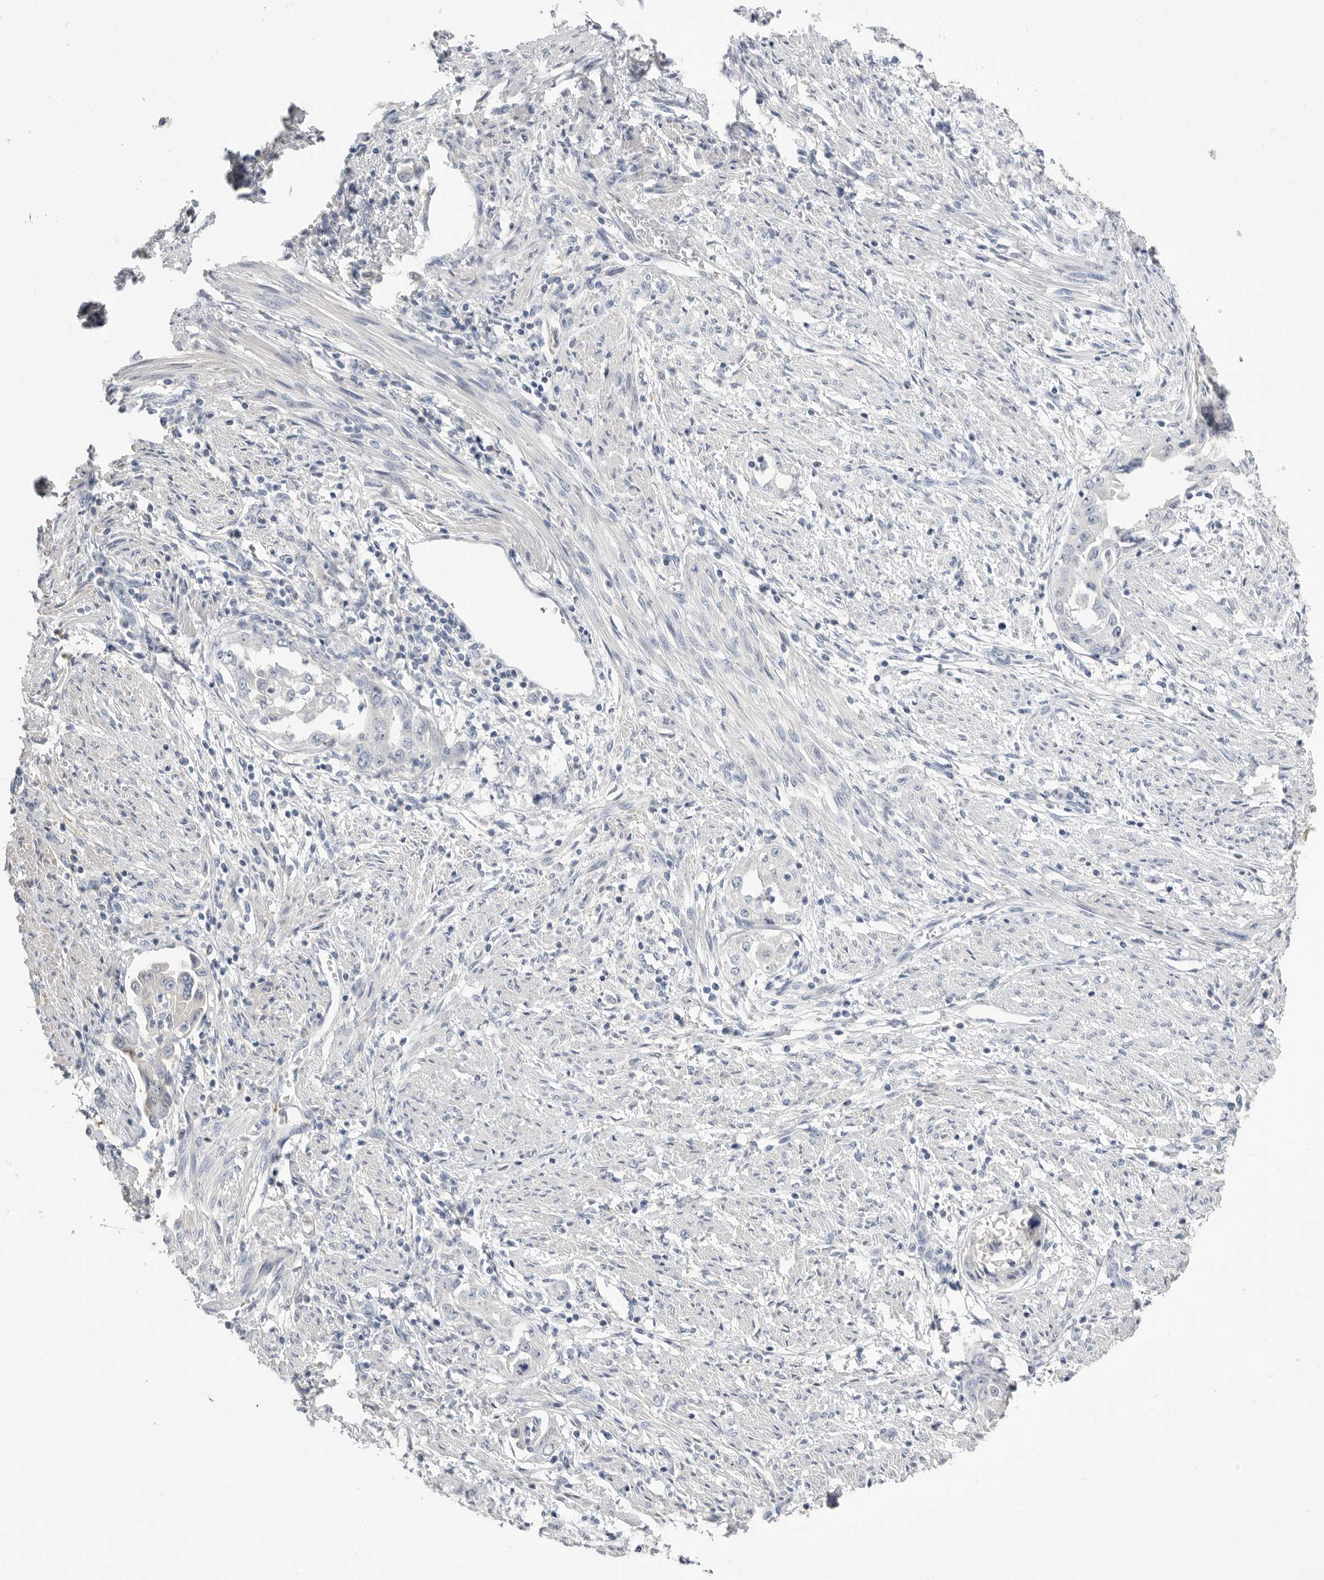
{"staining": {"intensity": "negative", "quantity": "none", "location": "none"}, "tissue": "endometrial cancer", "cell_type": "Tumor cells", "image_type": "cancer", "snomed": [{"axis": "morphology", "description": "Adenocarcinoma, NOS"}, {"axis": "topography", "description": "Endometrium"}], "caption": "High power microscopy photomicrograph of an IHC micrograph of endometrial adenocarcinoma, revealing no significant expression in tumor cells.", "gene": "APOA2", "patient": {"sex": "female", "age": 85}}